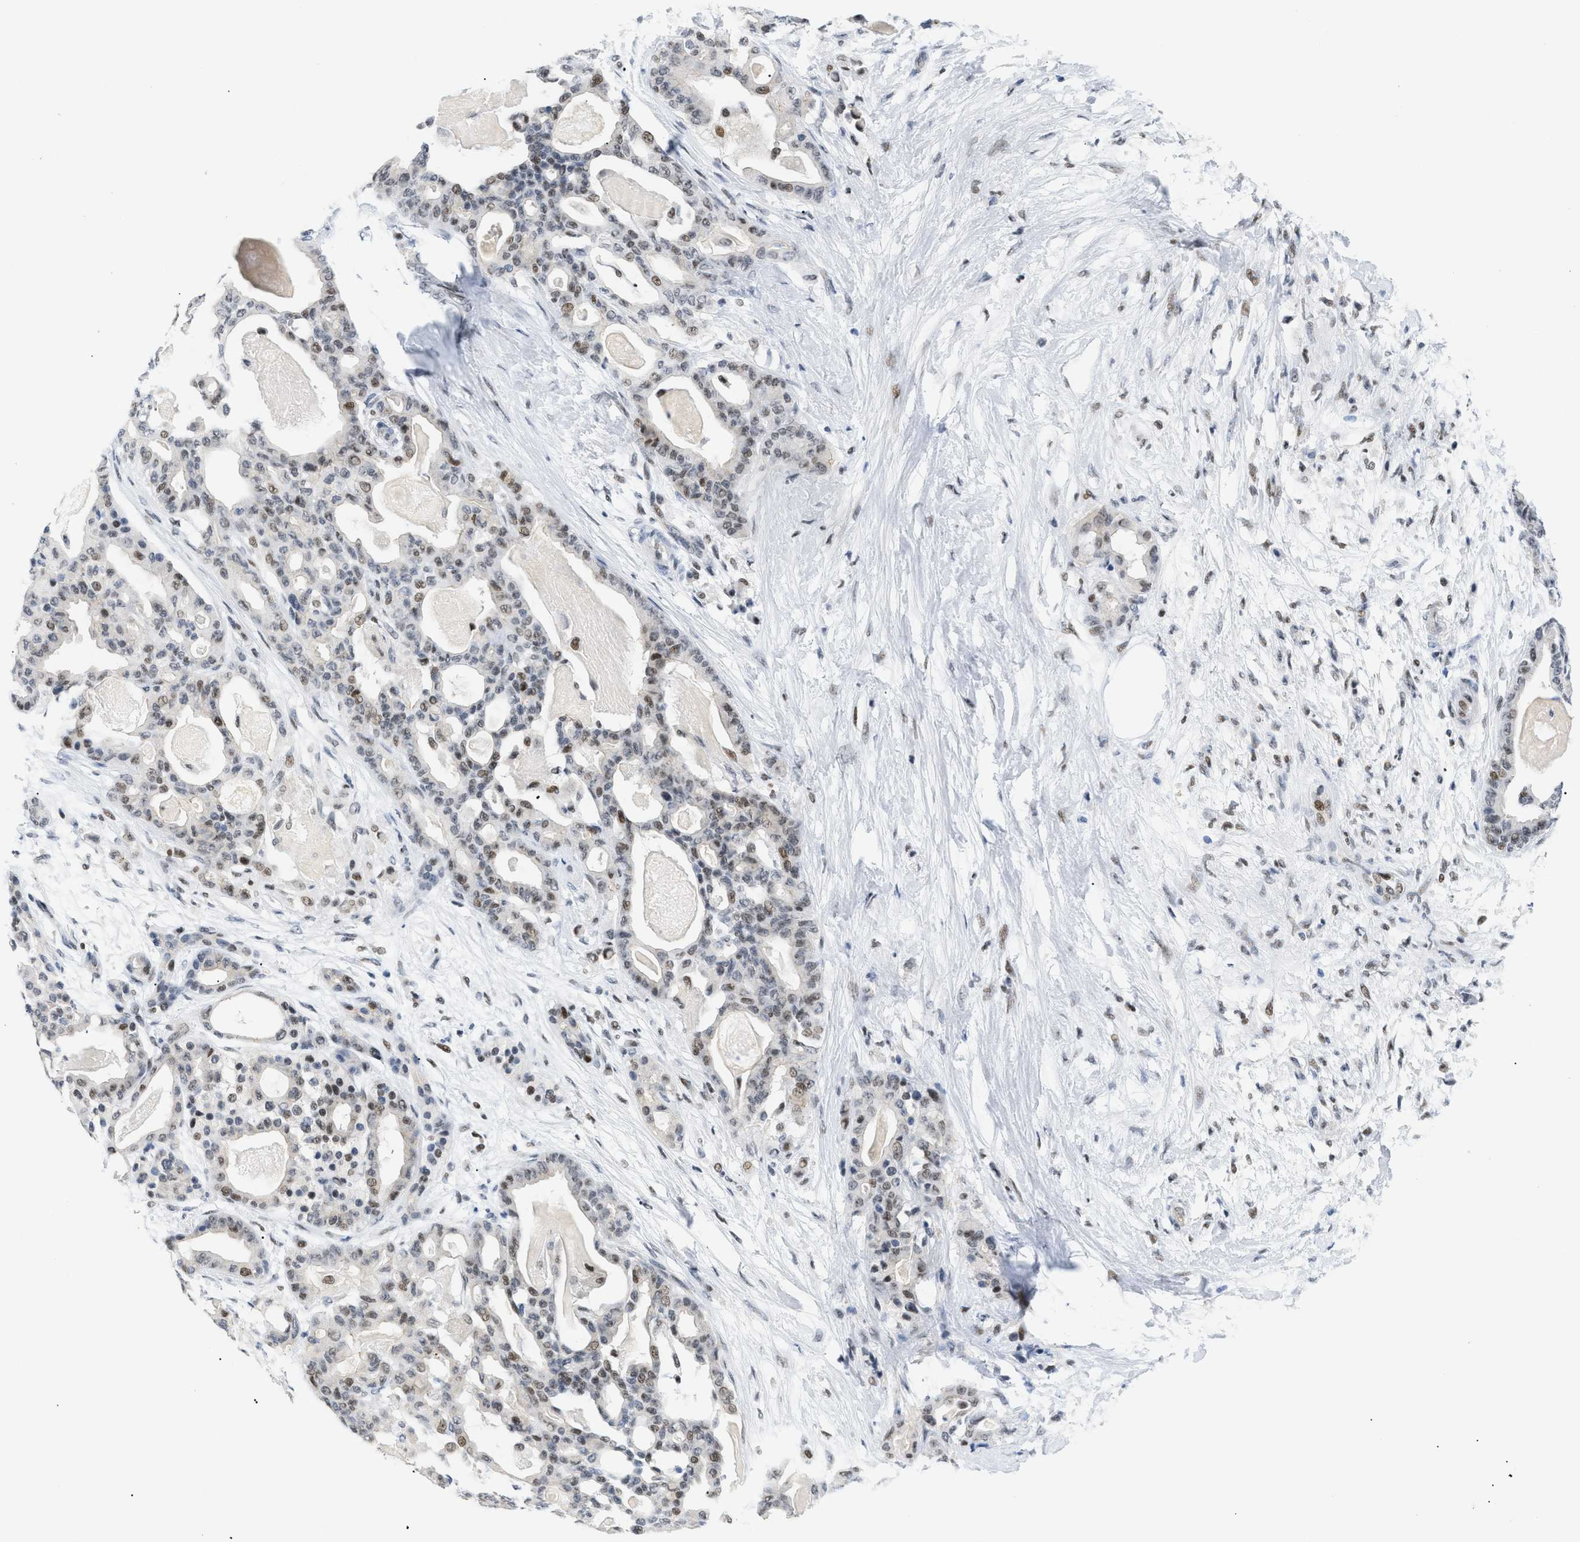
{"staining": {"intensity": "moderate", "quantity": ">75%", "location": "nuclear"}, "tissue": "pancreatic cancer", "cell_type": "Tumor cells", "image_type": "cancer", "snomed": [{"axis": "morphology", "description": "Adenocarcinoma, NOS"}, {"axis": "topography", "description": "Pancreas"}], "caption": "Immunohistochemistry (DAB) staining of pancreatic cancer (adenocarcinoma) exhibits moderate nuclear protein staining in about >75% of tumor cells.", "gene": "MED1", "patient": {"sex": "male", "age": 63}}